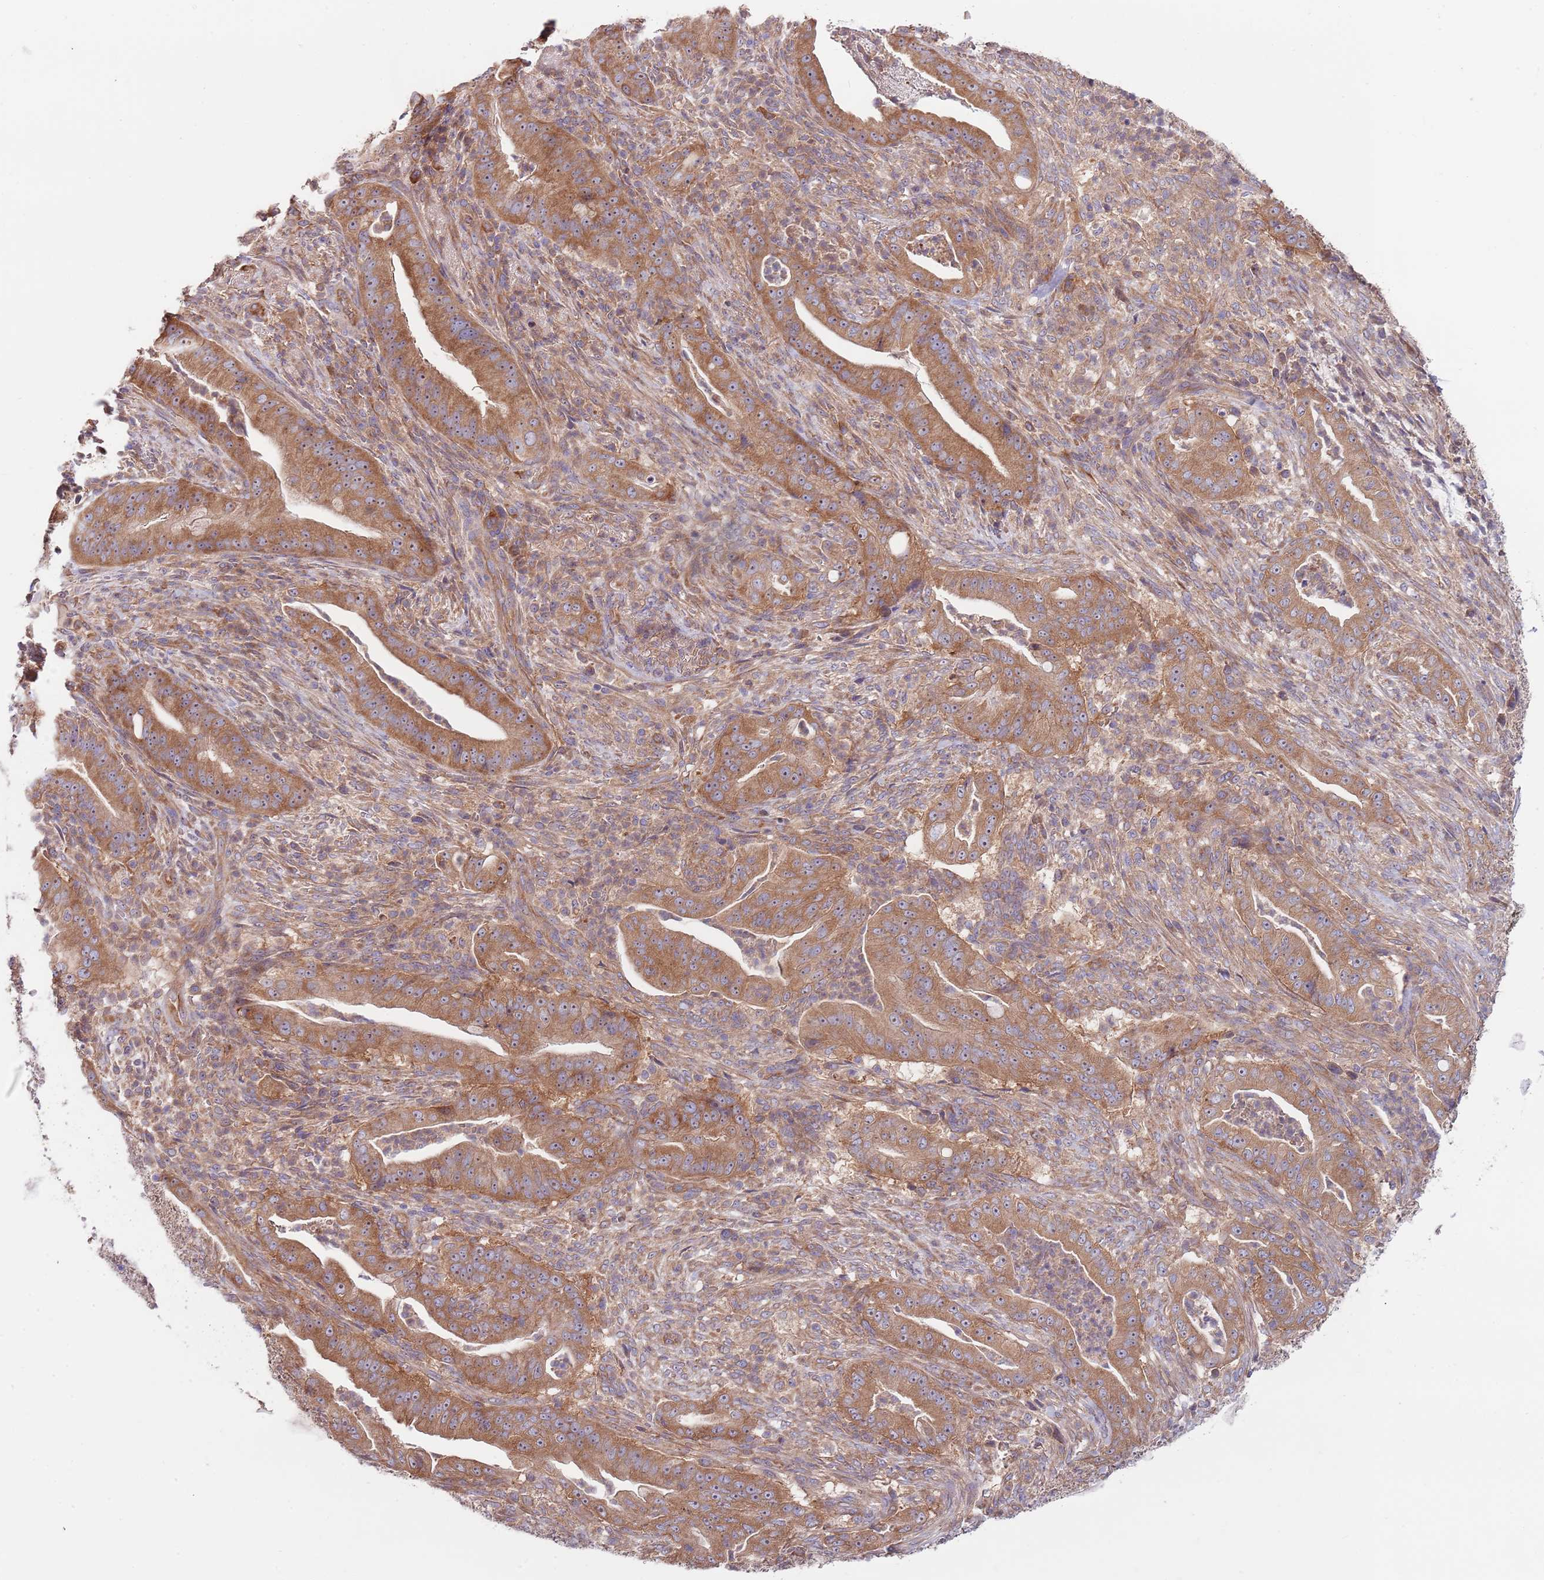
{"staining": {"intensity": "moderate", "quantity": ">75%", "location": "cytoplasmic/membranous"}, "tissue": "pancreatic cancer", "cell_type": "Tumor cells", "image_type": "cancer", "snomed": [{"axis": "morphology", "description": "Adenocarcinoma, NOS"}, {"axis": "topography", "description": "Pancreas"}], "caption": "Brown immunohistochemical staining in human pancreatic cancer (adenocarcinoma) exhibits moderate cytoplasmic/membranous expression in approximately >75% of tumor cells.", "gene": "EIF3F", "patient": {"sex": "male", "age": 71}}